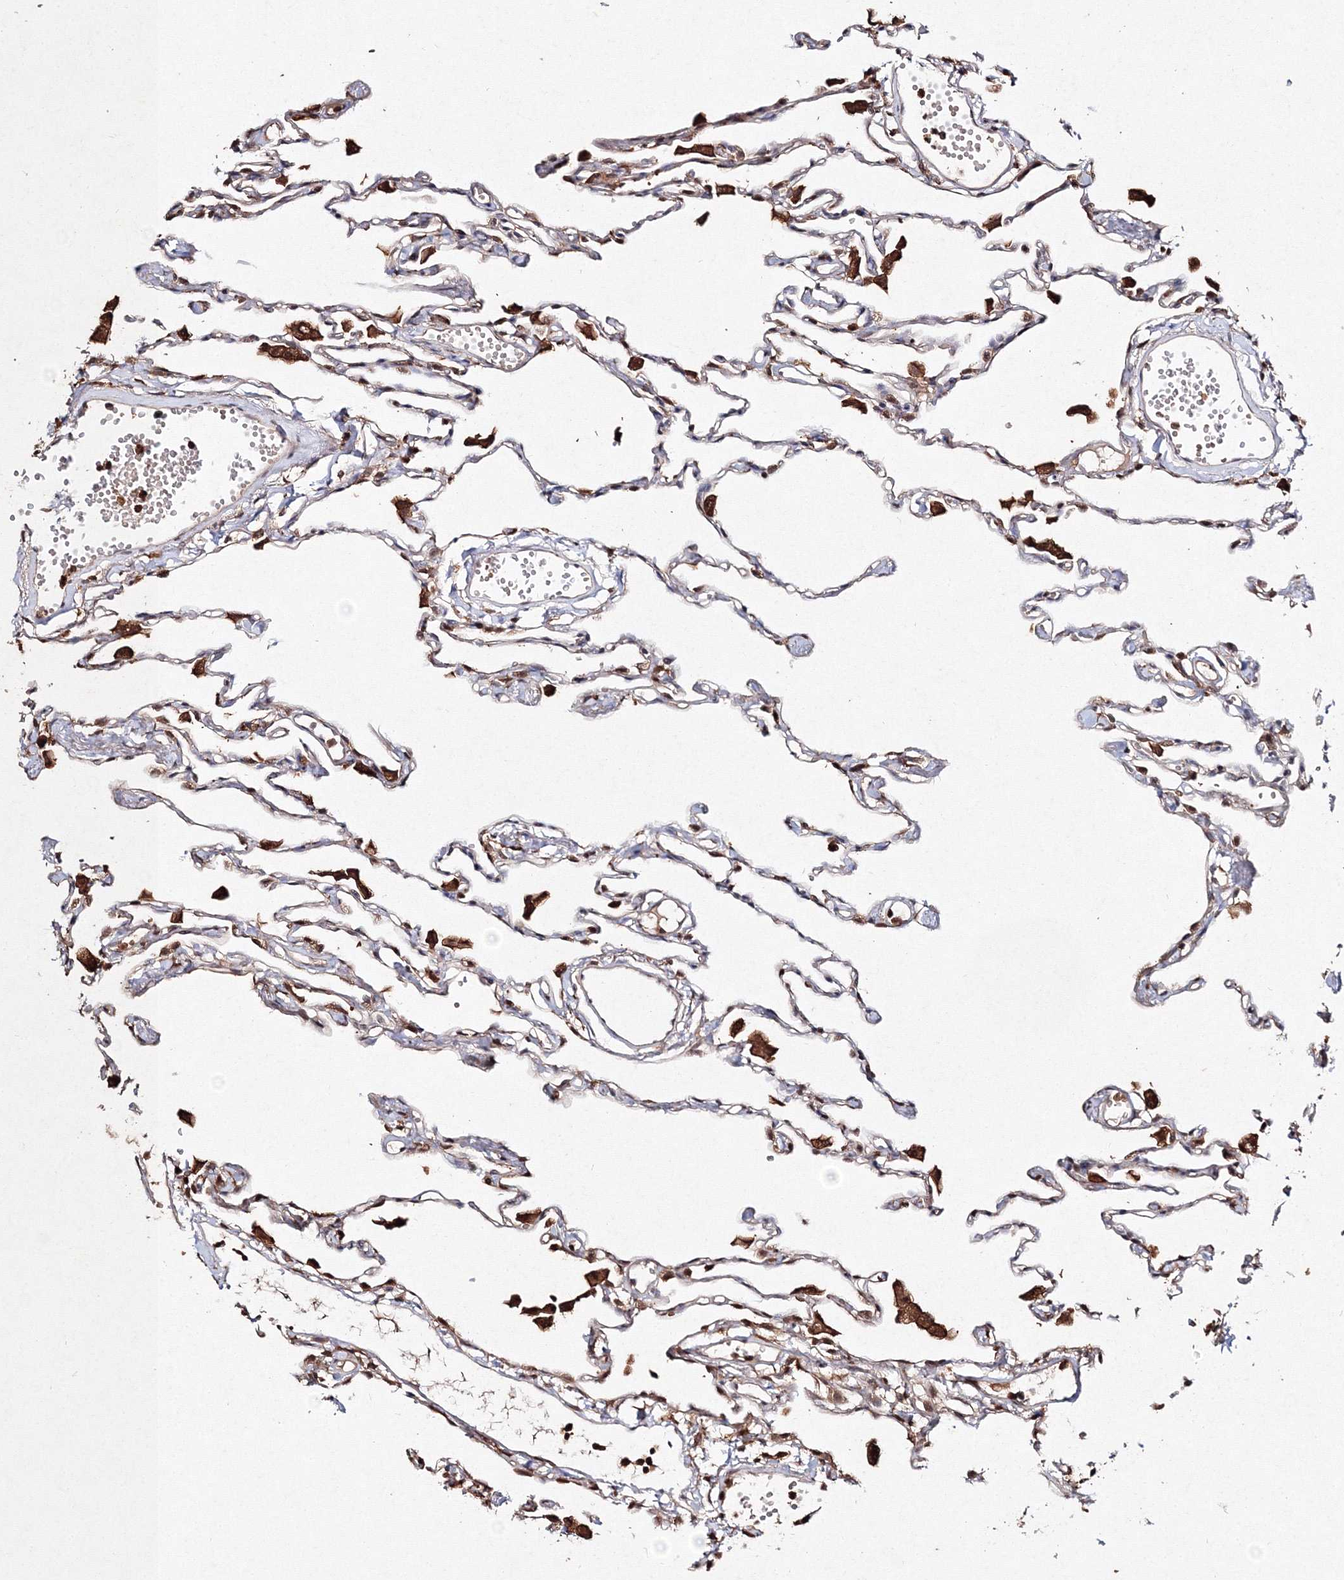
{"staining": {"intensity": "moderate", "quantity": "25%-75%", "location": "cytoplasmic/membranous"}, "tissue": "lung", "cell_type": "Alveolar cells", "image_type": "normal", "snomed": [{"axis": "morphology", "description": "Normal tissue, NOS"}, {"axis": "topography", "description": "Lung"}], "caption": "Benign lung was stained to show a protein in brown. There is medium levels of moderate cytoplasmic/membranous expression in approximately 25%-75% of alveolar cells.", "gene": "S100A11", "patient": {"sex": "female", "age": 49}}